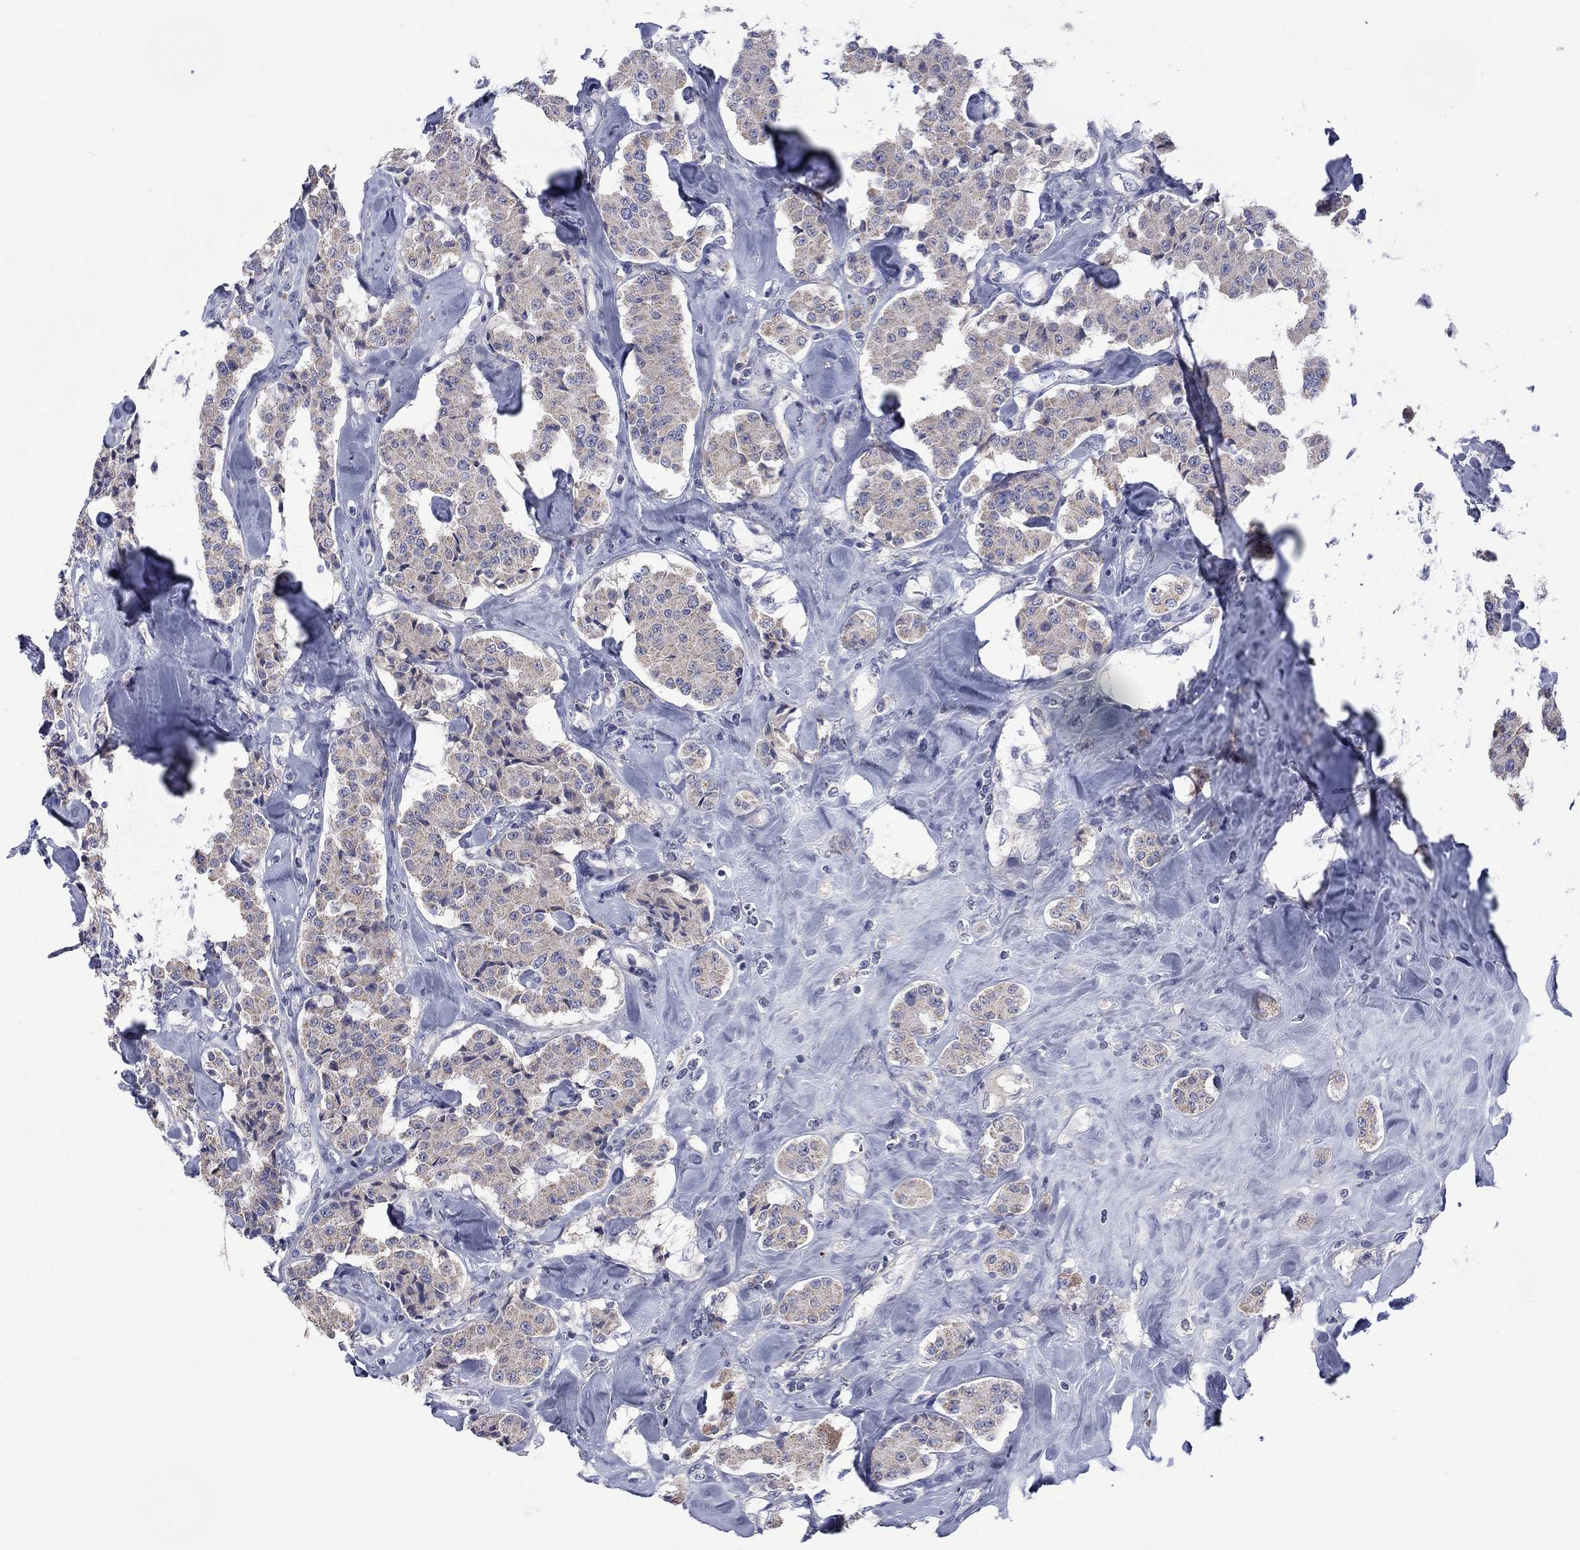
{"staining": {"intensity": "weak", "quantity": "25%-75%", "location": "cytoplasmic/membranous"}, "tissue": "carcinoid", "cell_type": "Tumor cells", "image_type": "cancer", "snomed": [{"axis": "morphology", "description": "Carcinoid, malignant, NOS"}, {"axis": "topography", "description": "Pancreas"}], "caption": "Immunohistochemistry (IHC) image of human carcinoid stained for a protein (brown), which reveals low levels of weak cytoplasmic/membranous expression in approximately 25%-75% of tumor cells.", "gene": "FRK", "patient": {"sex": "male", "age": 41}}